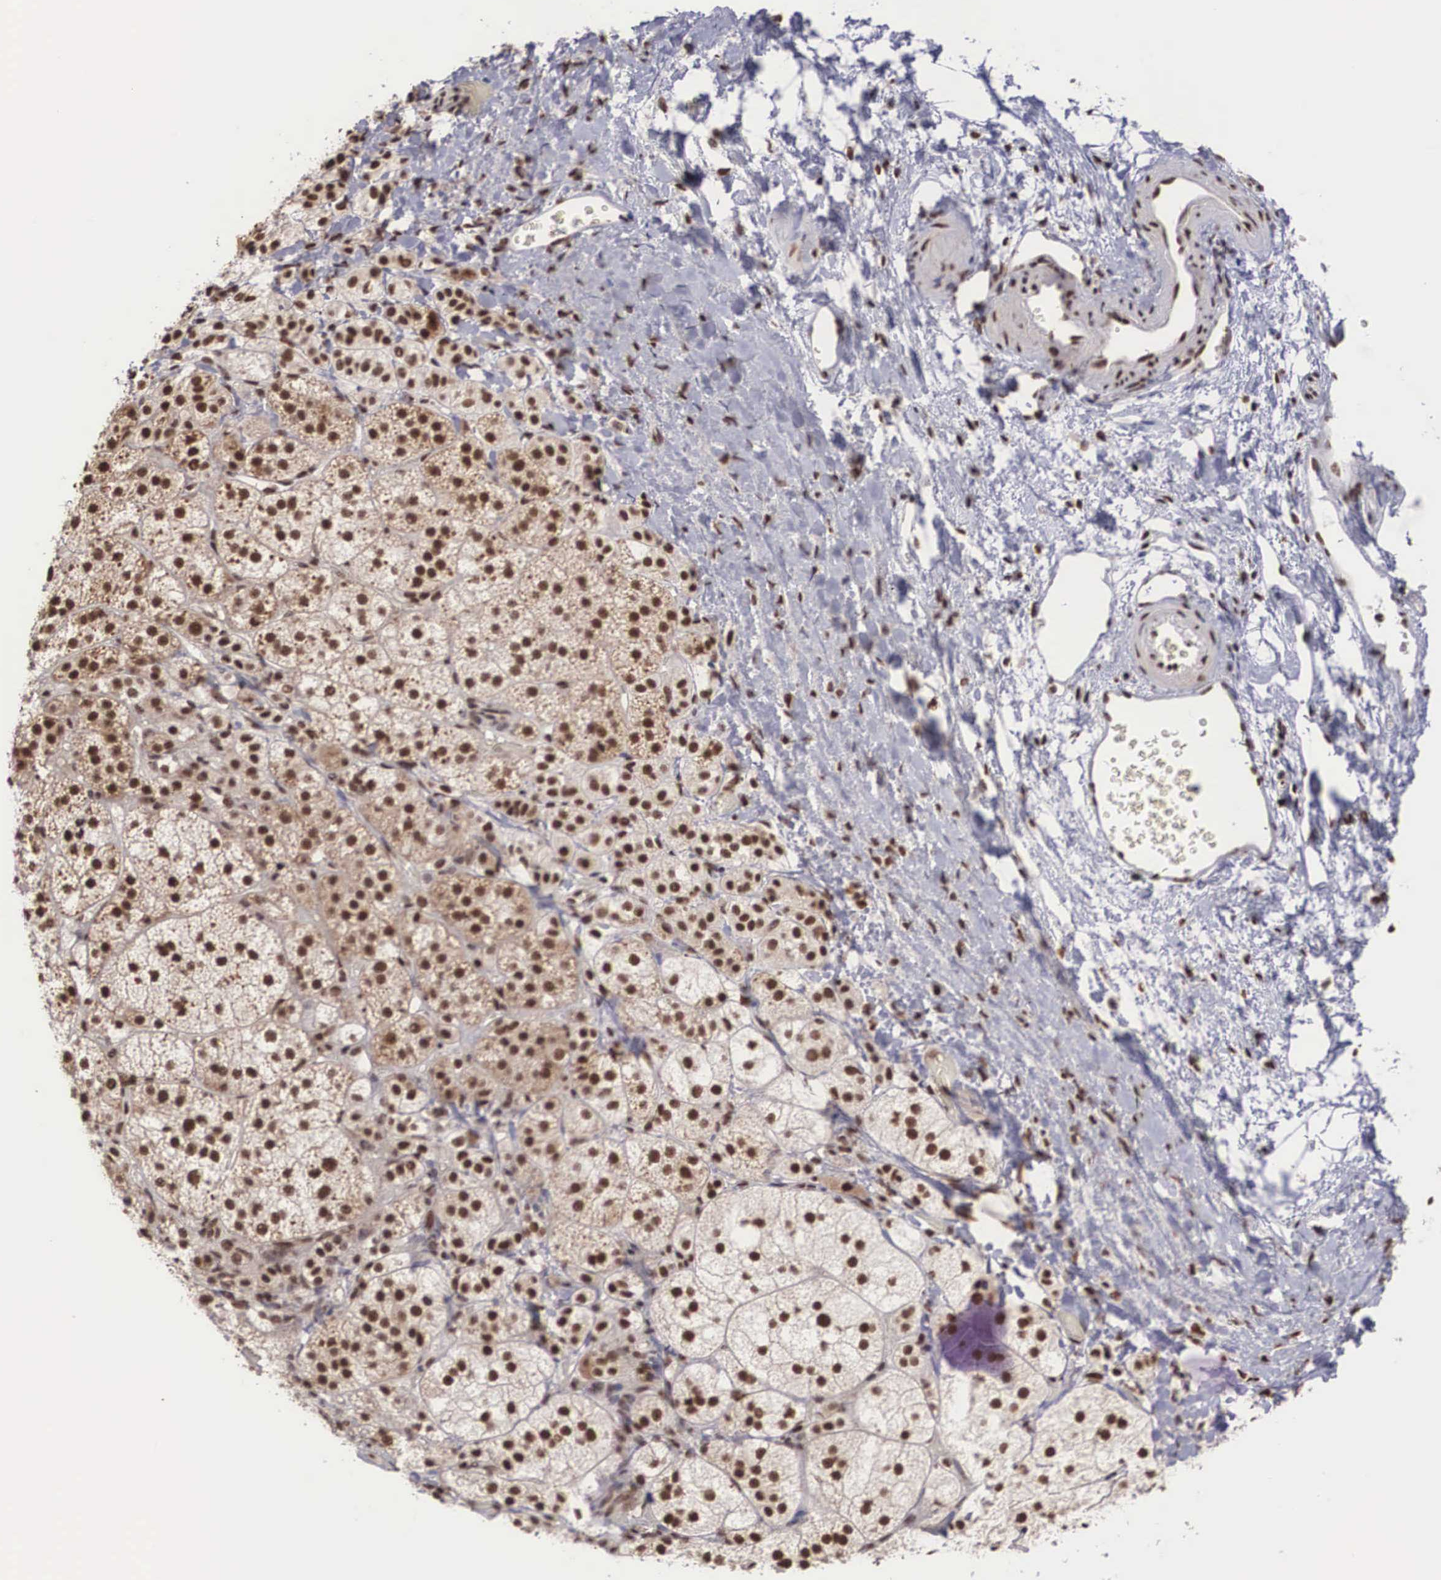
{"staining": {"intensity": "strong", "quantity": ">75%", "location": "nuclear"}, "tissue": "adrenal gland", "cell_type": "Glandular cells", "image_type": "normal", "snomed": [{"axis": "morphology", "description": "Normal tissue, NOS"}, {"axis": "topography", "description": "Adrenal gland"}], "caption": "The photomicrograph demonstrates staining of unremarkable adrenal gland, revealing strong nuclear protein expression (brown color) within glandular cells. The protein is shown in brown color, while the nuclei are stained blue.", "gene": "HTATSF1", "patient": {"sex": "female", "age": 60}}